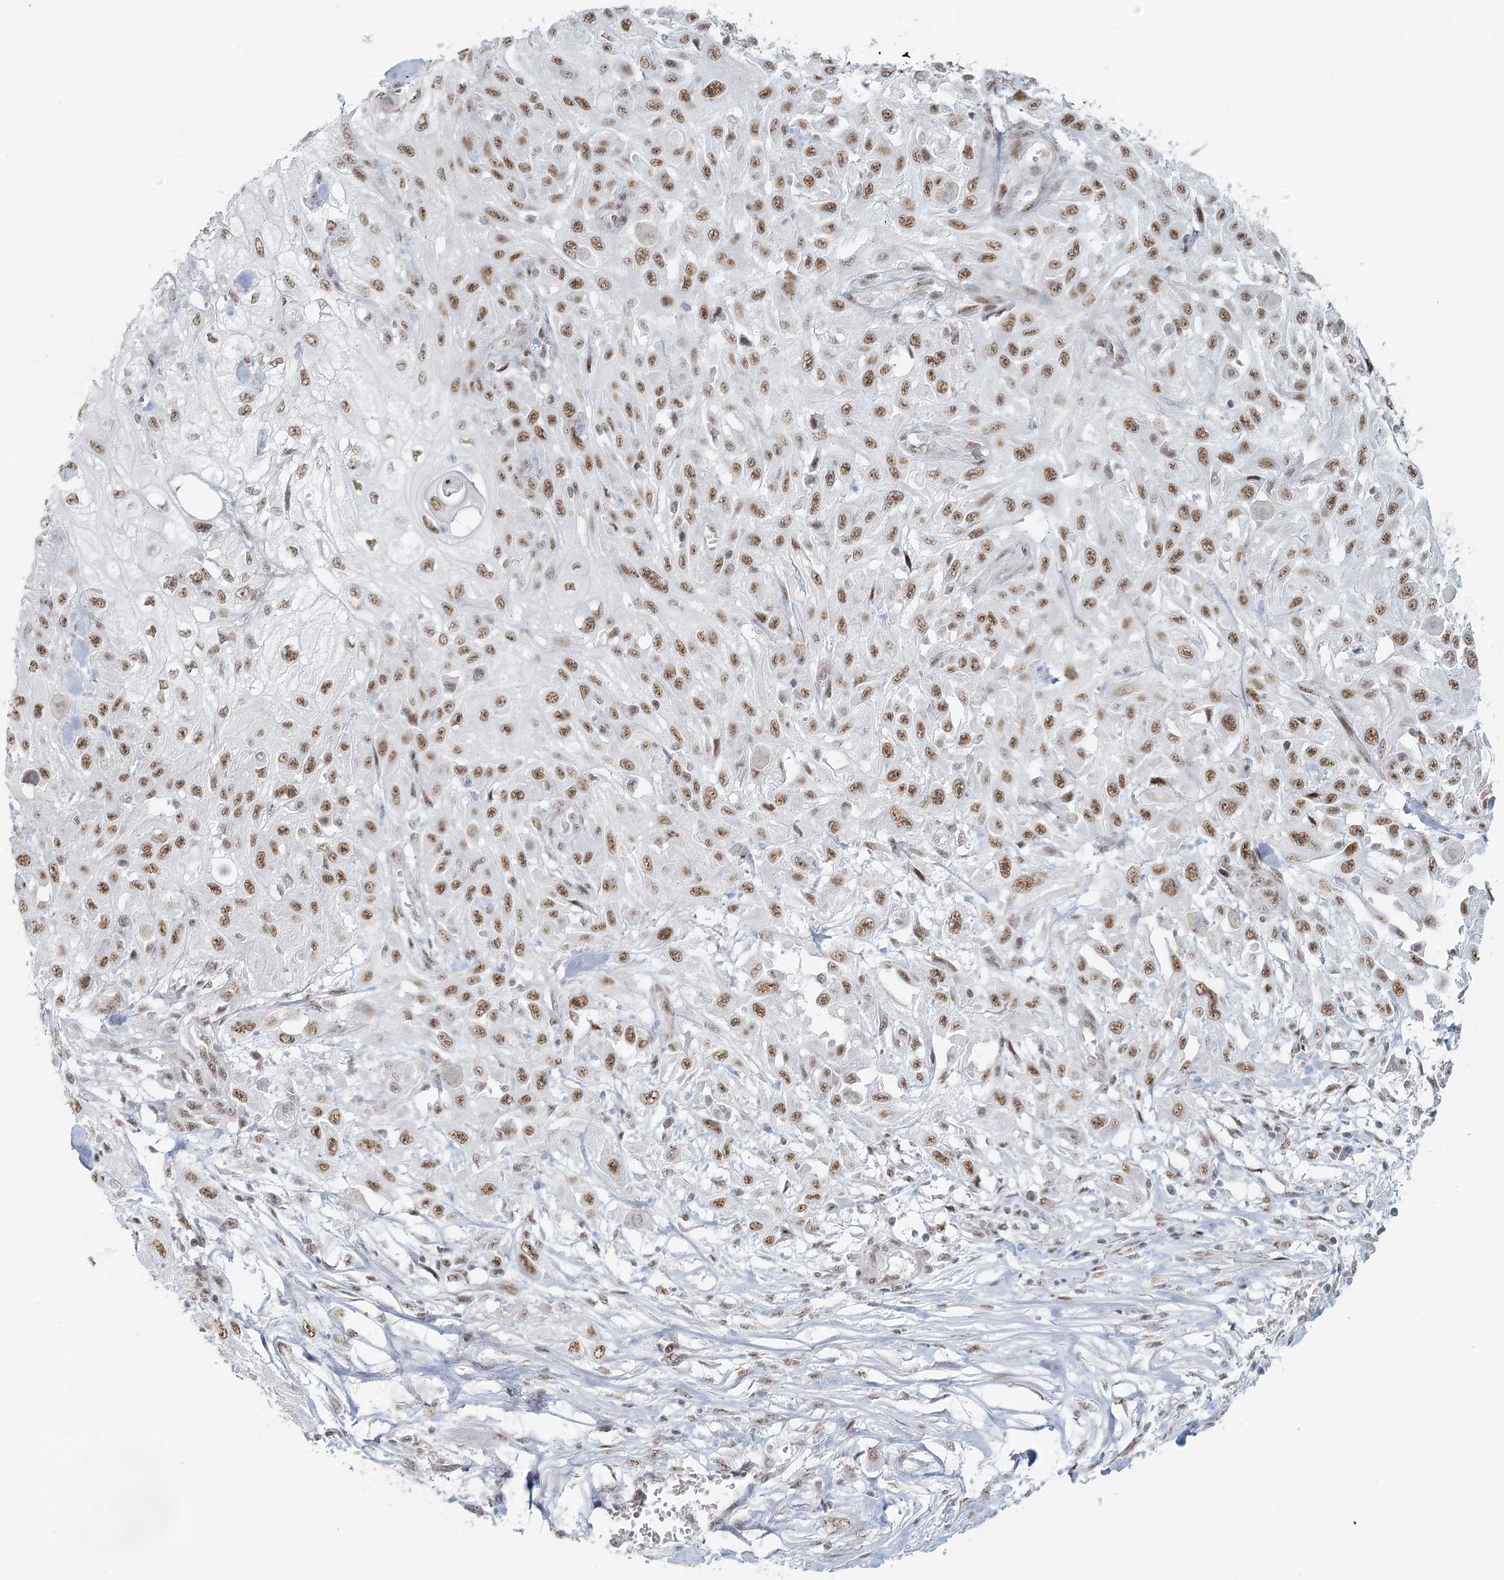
{"staining": {"intensity": "moderate", "quantity": ">75%", "location": "nuclear"}, "tissue": "skin cancer", "cell_type": "Tumor cells", "image_type": "cancer", "snomed": [{"axis": "morphology", "description": "Squamous cell carcinoma, NOS"}, {"axis": "morphology", "description": "Squamous cell carcinoma, metastatic, NOS"}, {"axis": "topography", "description": "Skin"}, {"axis": "topography", "description": "Lymph node"}], "caption": "About >75% of tumor cells in human skin cancer reveal moderate nuclear protein positivity as visualized by brown immunohistochemical staining.", "gene": "U2SURP", "patient": {"sex": "male", "age": 75}}